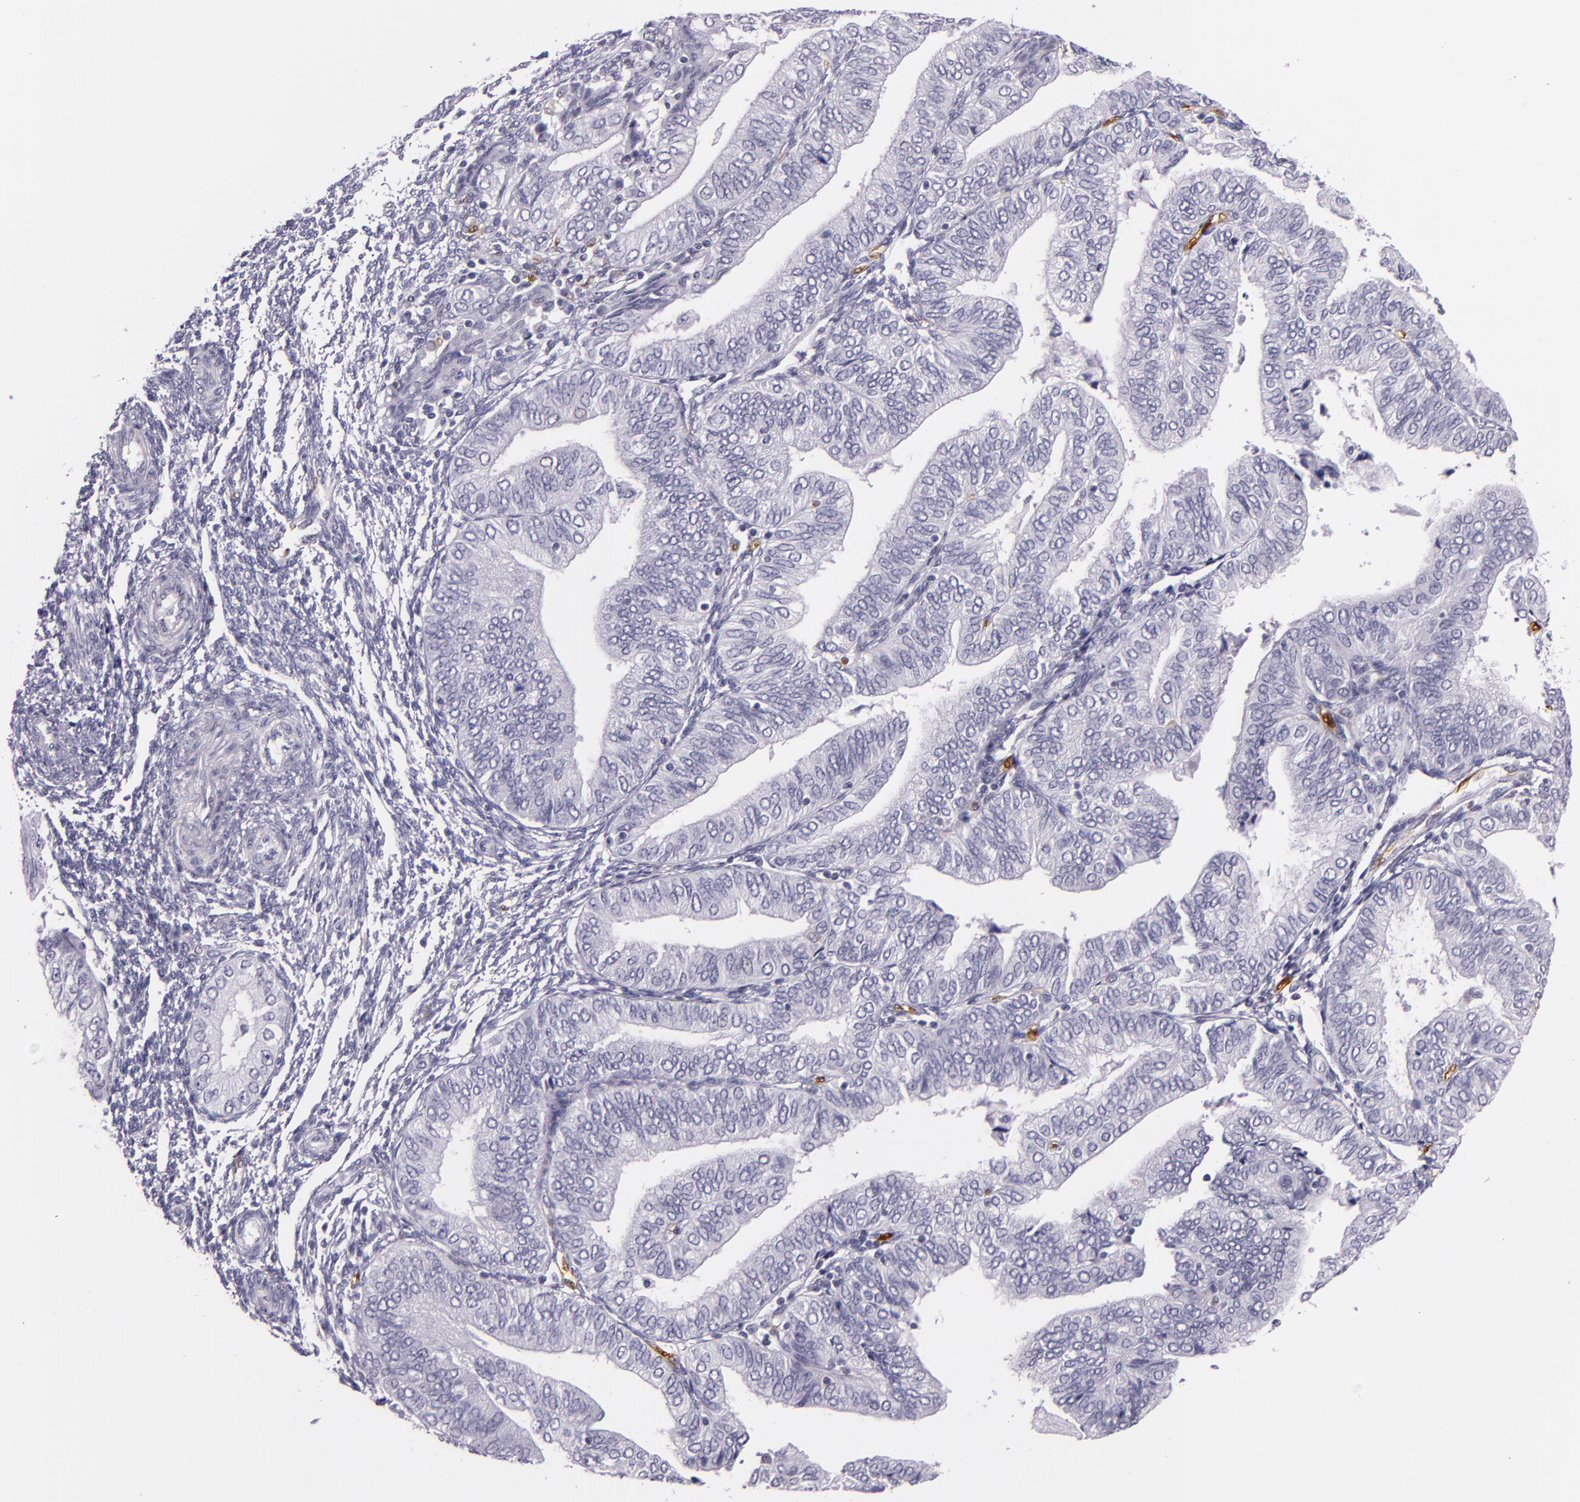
{"staining": {"intensity": "negative", "quantity": "none", "location": "none"}, "tissue": "endometrial cancer", "cell_type": "Tumor cells", "image_type": "cancer", "snomed": [{"axis": "morphology", "description": "Adenocarcinoma, NOS"}, {"axis": "topography", "description": "Endometrium"}], "caption": "Immunohistochemical staining of endometrial cancer (adenocarcinoma) displays no significant positivity in tumor cells.", "gene": "MT1A", "patient": {"sex": "female", "age": 51}}